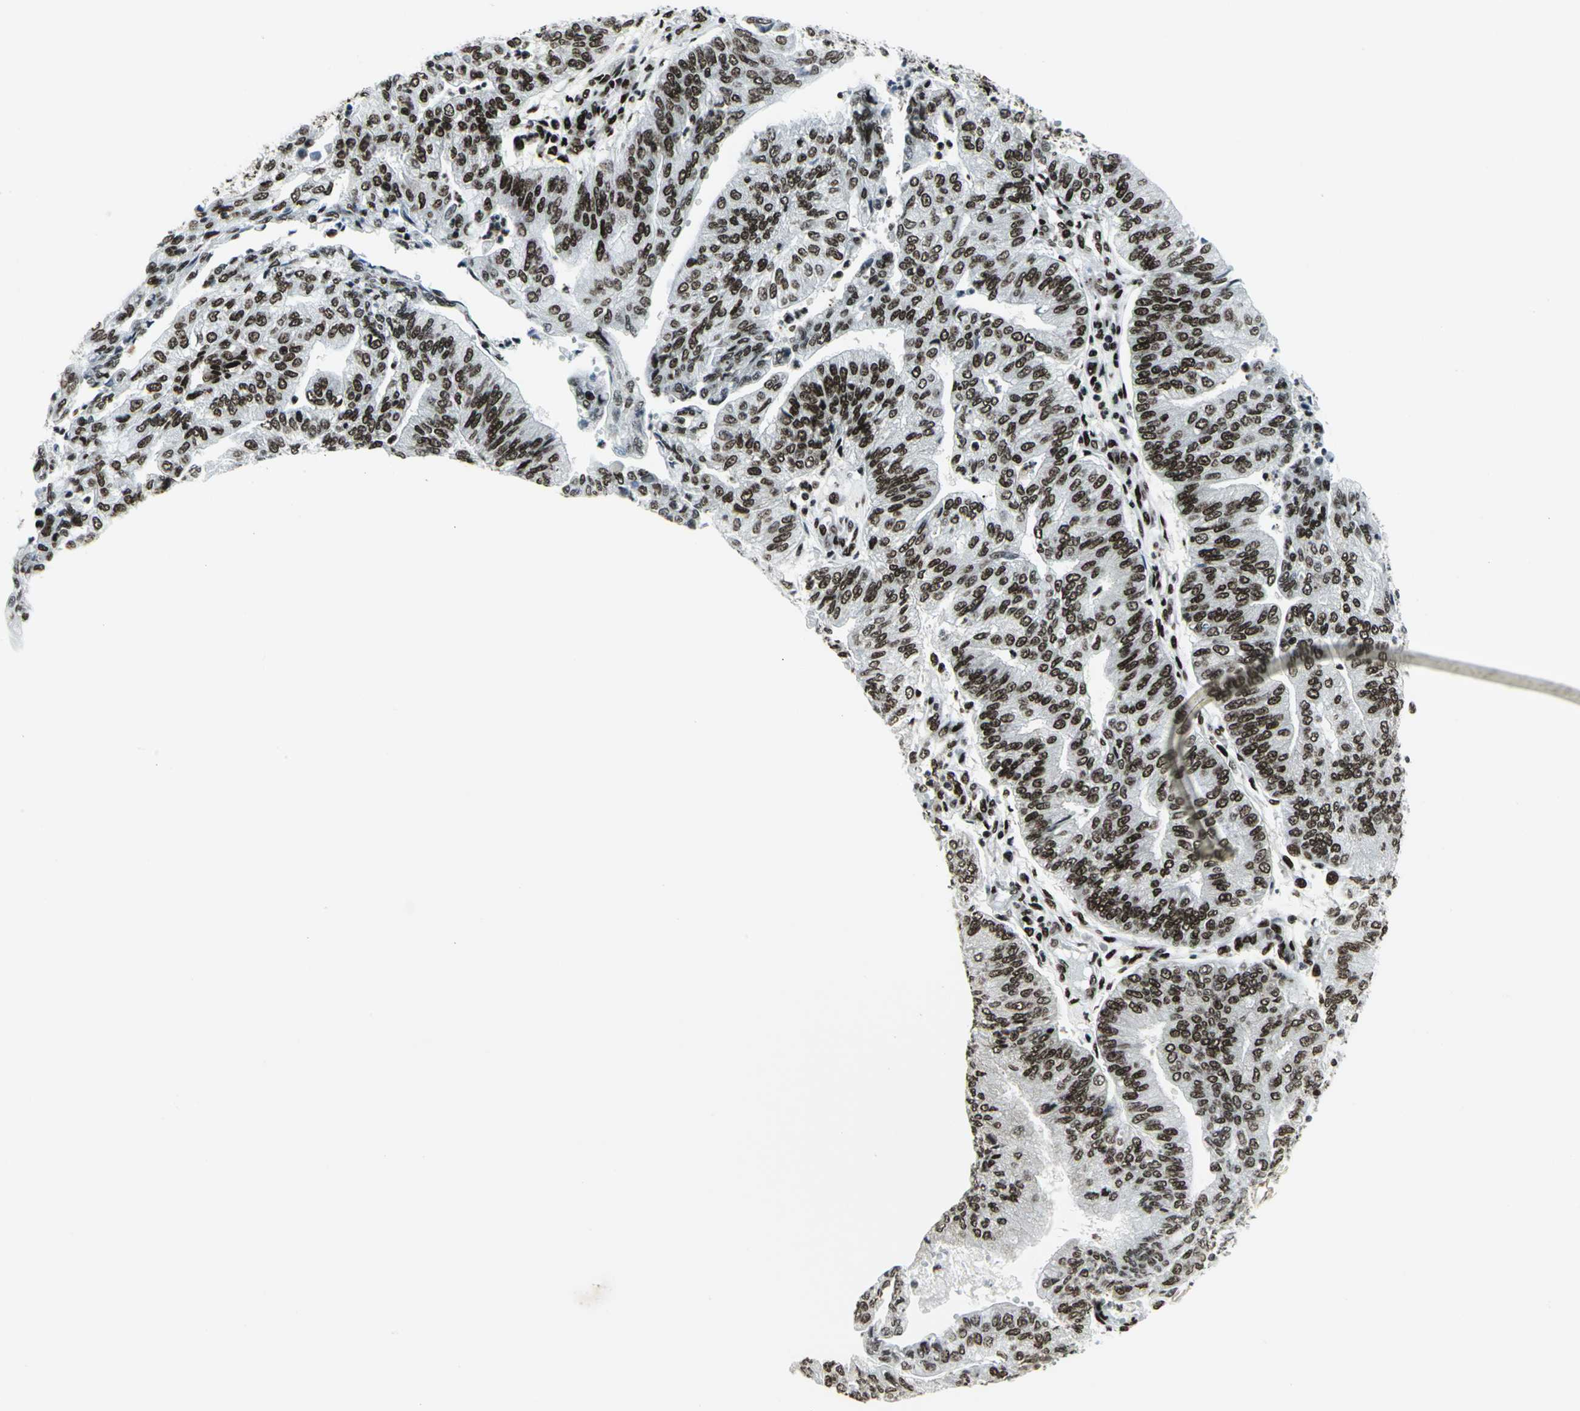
{"staining": {"intensity": "strong", "quantity": ">75%", "location": "nuclear"}, "tissue": "endometrial cancer", "cell_type": "Tumor cells", "image_type": "cancer", "snomed": [{"axis": "morphology", "description": "Adenocarcinoma, NOS"}, {"axis": "topography", "description": "Endometrium"}], "caption": "Strong nuclear staining for a protein is identified in approximately >75% of tumor cells of endometrial cancer using IHC.", "gene": "SMARCA4", "patient": {"sex": "female", "age": 59}}